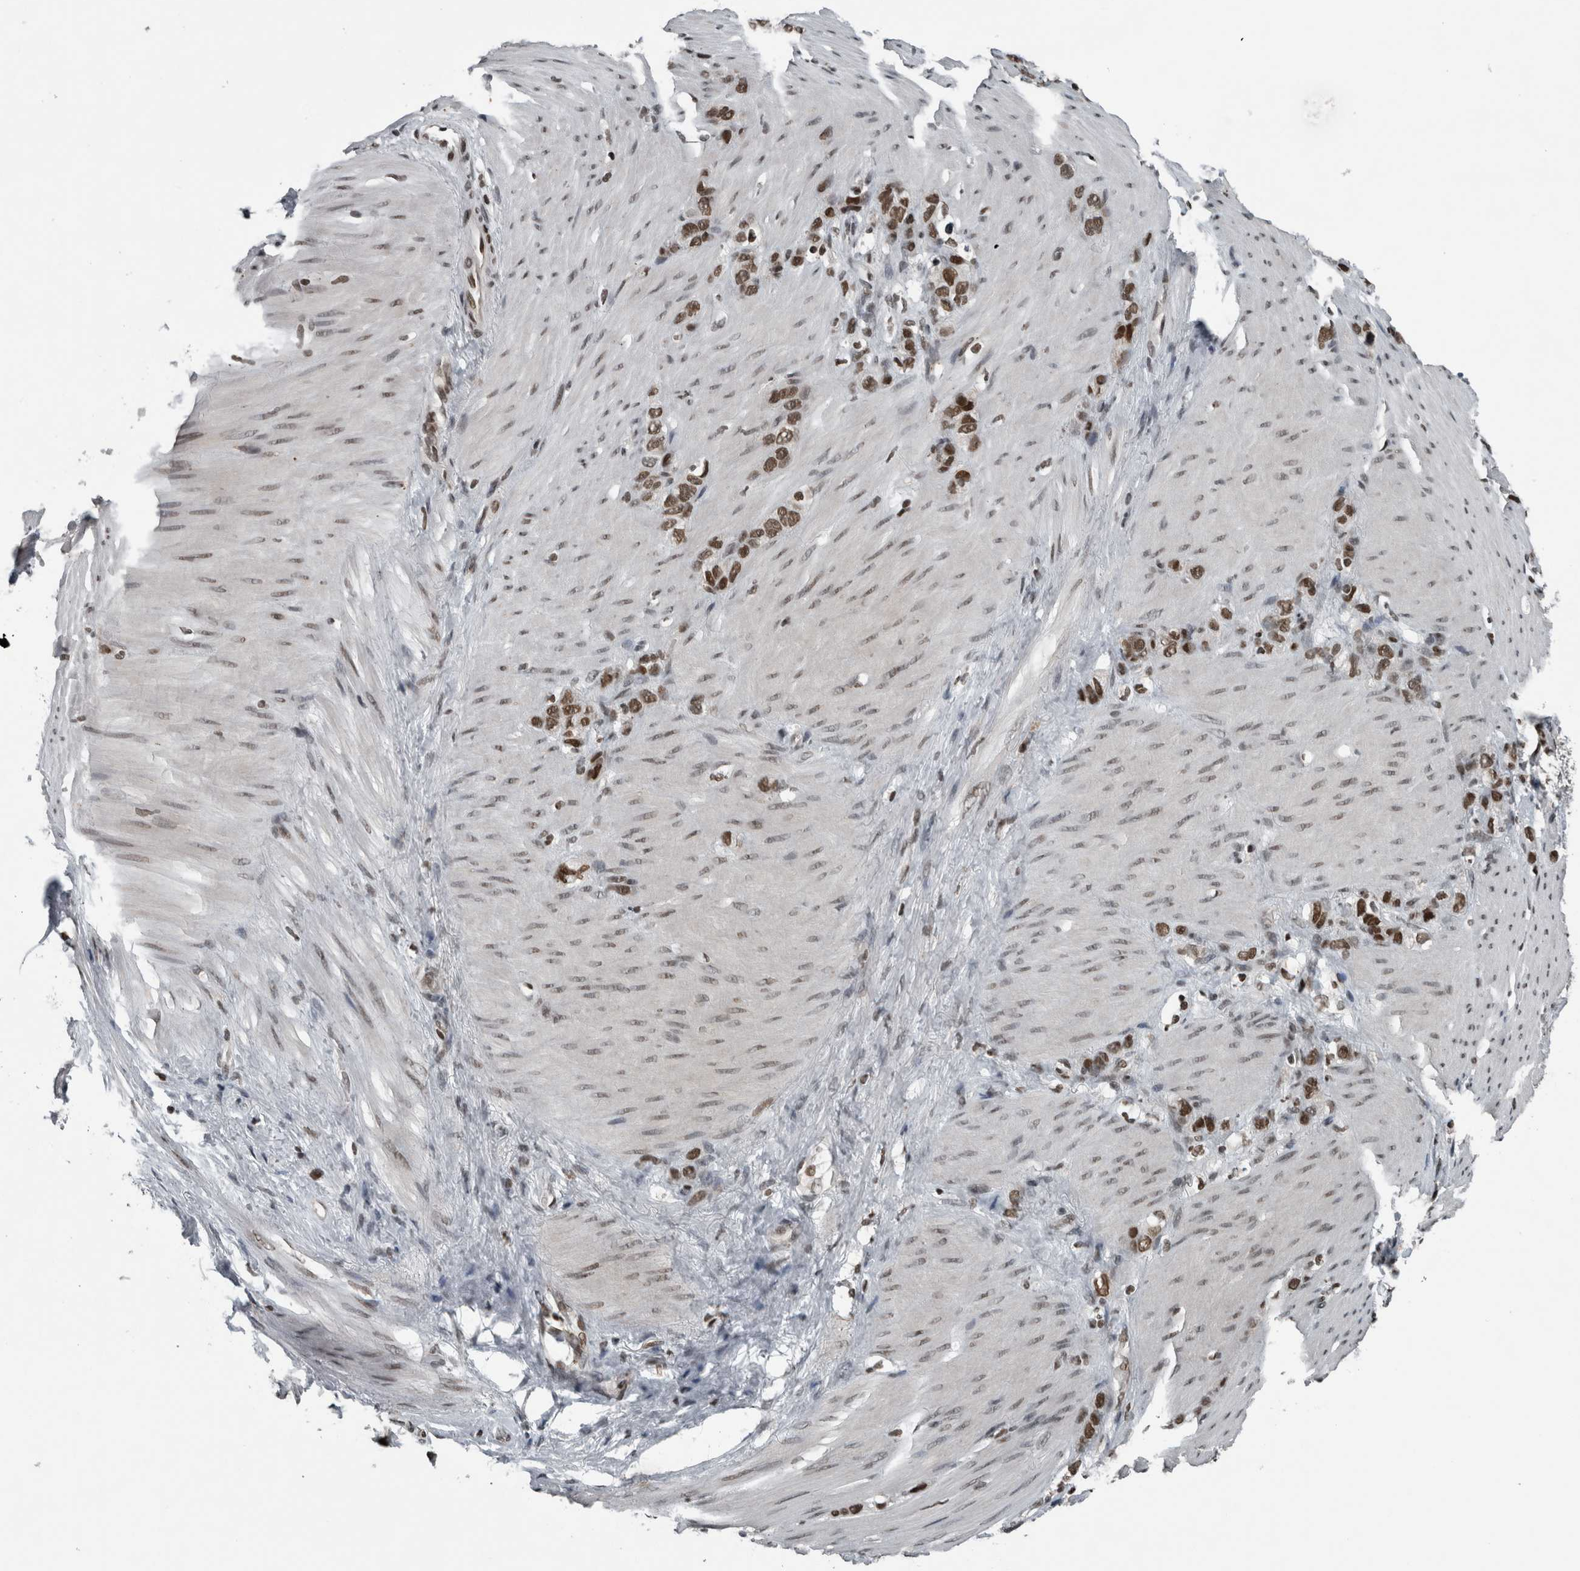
{"staining": {"intensity": "strong", "quantity": ">75%", "location": "nuclear"}, "tissue": "stomach cancer", "cell_type": "Tumor cells", "image_type": "cancer", "snomed": [{"axis": "morphology", "description": "Normal tissue, NOS"}, {"axis": "morphology", "description": "Adenocarcinoma, NOS"}, {"axis": "morphology", "description": "Adenocarcinoma, High grade"}, {"axis": "topography", "description": "Stomach, upper"}, {"axis": "topography", "description": "Stomach"}], "caption": "Stomach cancer (high-grade adenocarcinoma) stained with a protein marker shows strong staining in tumor cells.", "gene": "UNC50", "patient": {"sex": "female", "age": 65}}